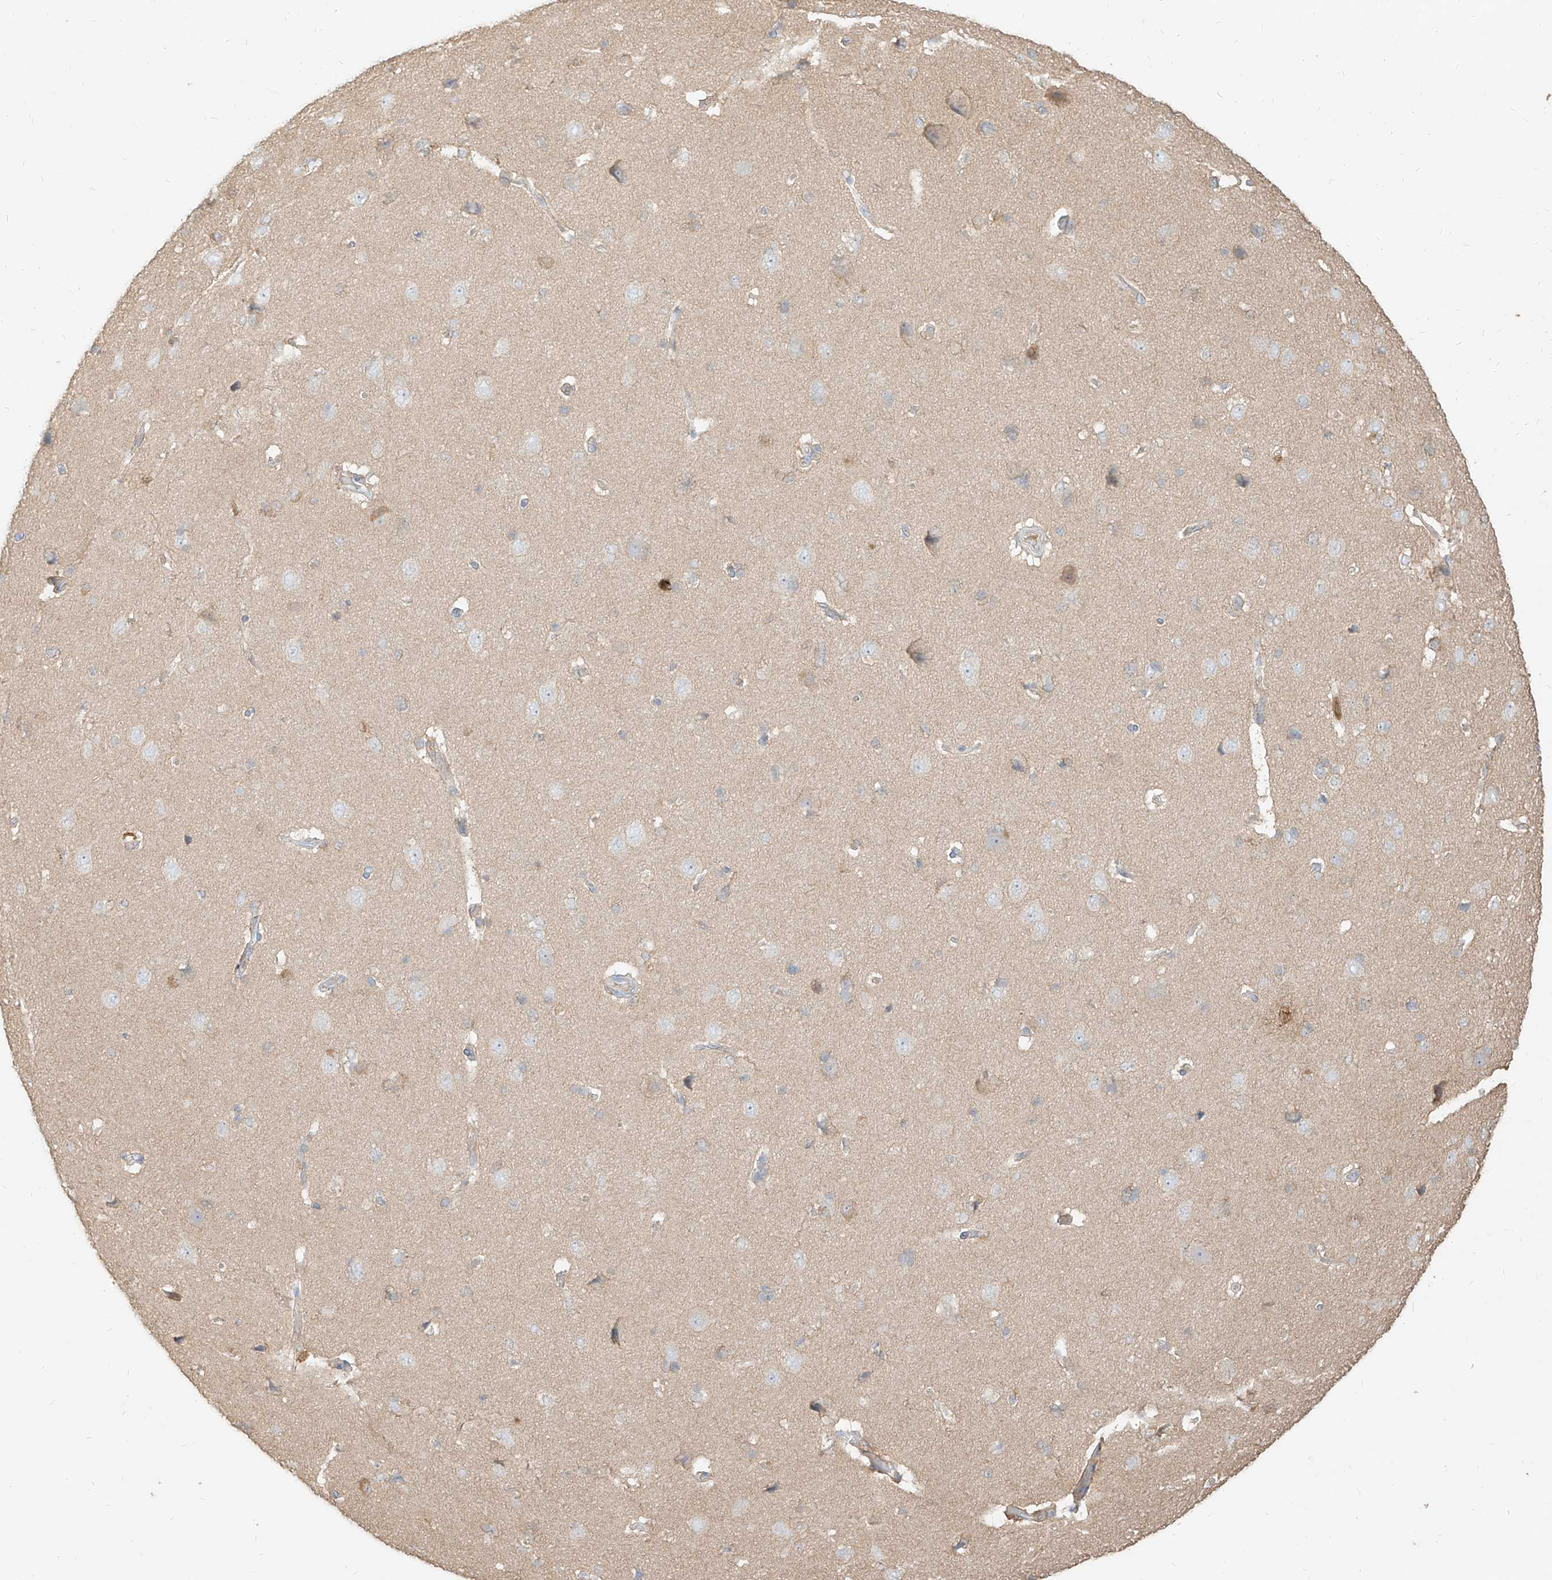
{"staining": {"intensity": "negative", "quantity": "none", "location": "none"}, "tissue": "cerebral cortex", "cell_type": "Endothelial cells", "image_type": "normal", "snomed": [{"axis": "morphology", "description": "Normal tissue, NOS"}, {"axis": "topography", "description": "Cerebral cortex"}], "caption": "This is an IHC photomicrograph of normal human cerebral cortex. There is no expression in endothelial cells.", "gene": "PGD", "patient": {"sex": "male", "age": 62}}